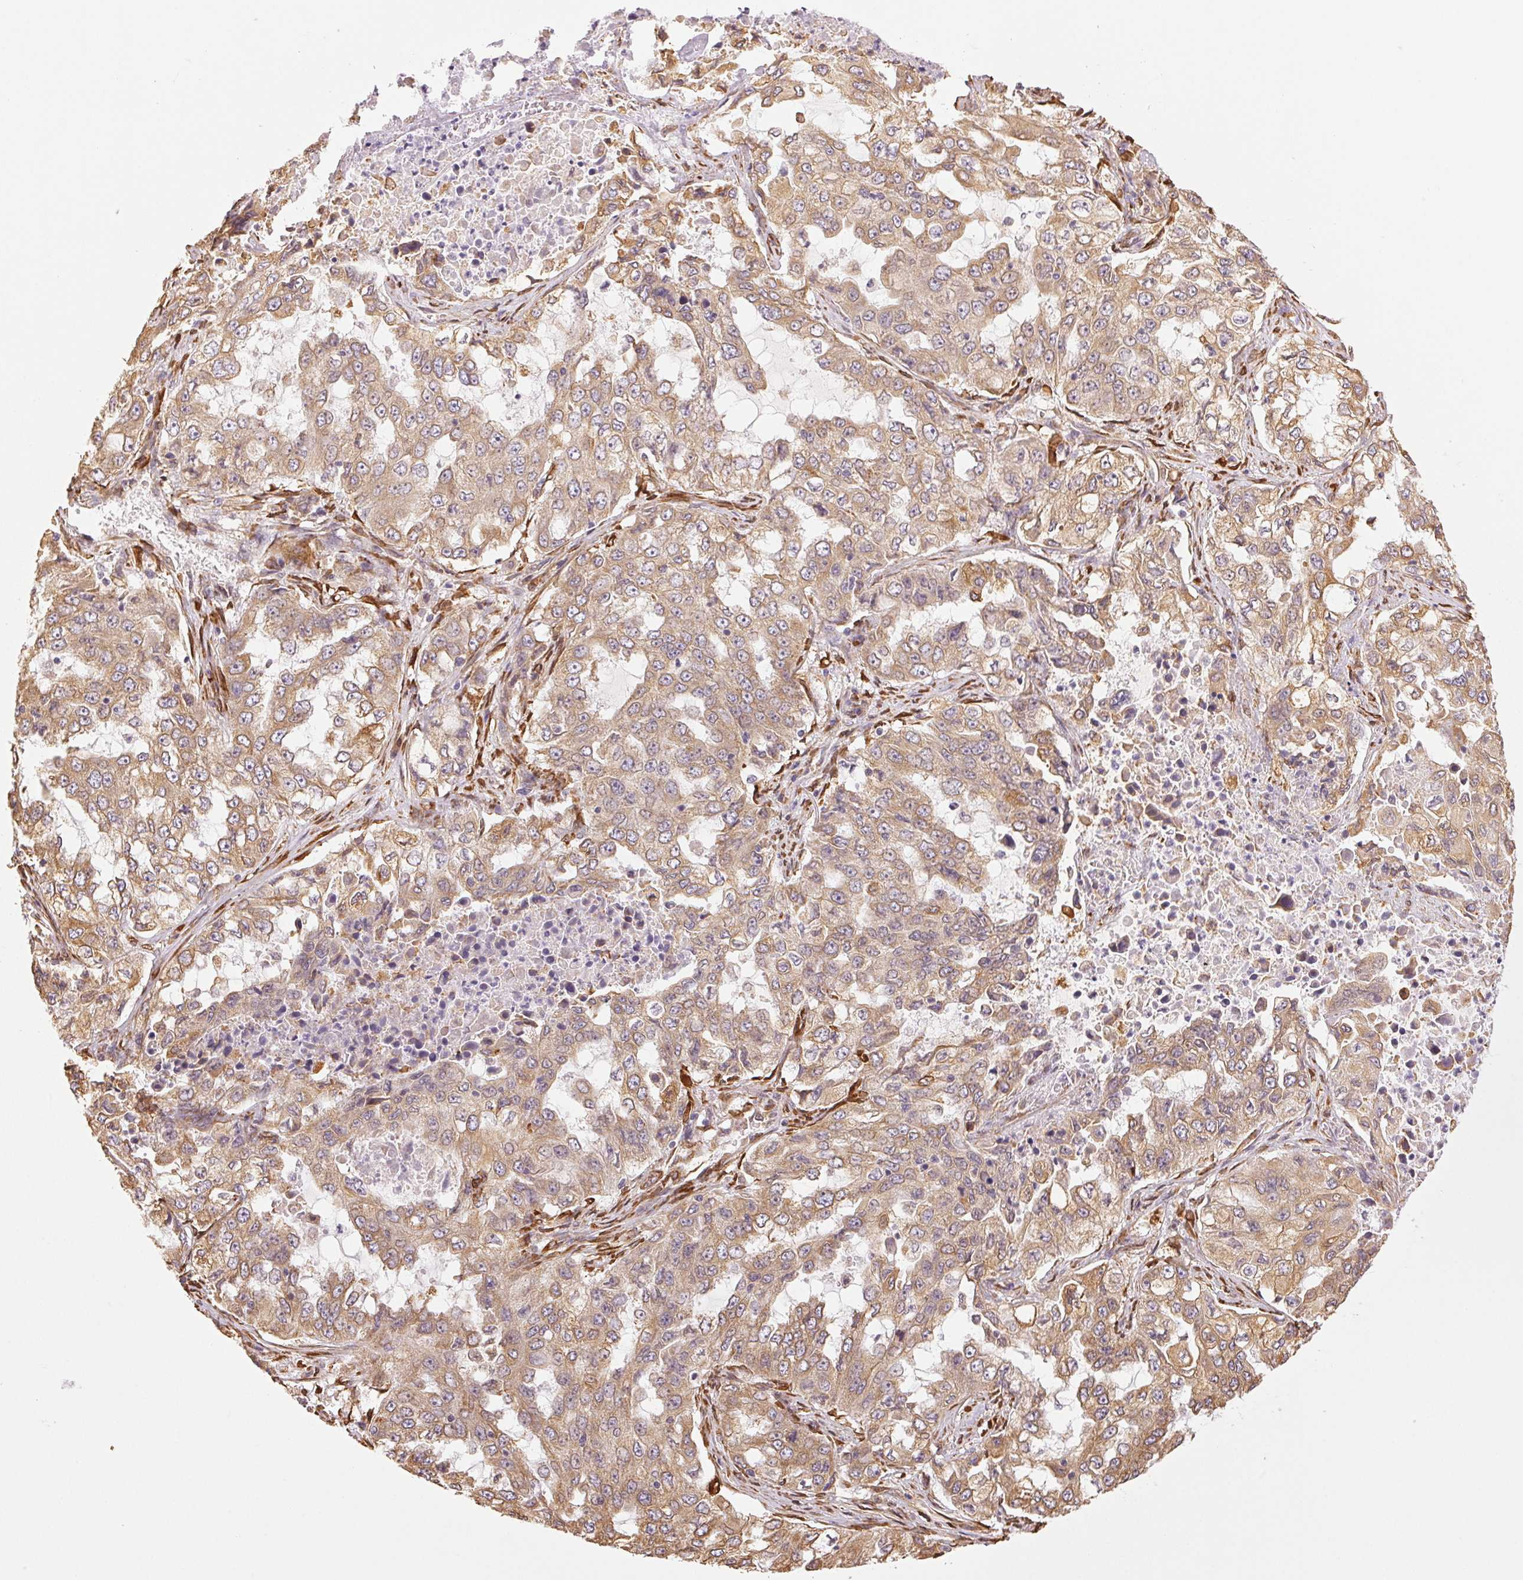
{"staining": {"intensity": "moderate", "quantity": ">75%", "location": "cytoplasmic/membranous"}, "tissue": "lung cancer", "cell_type": "Tumor cells", "image_type": "cancer", "snomed": [{"axis": "morphology", "description": "Adenocarcinoma, NOS"}, {"axis": "topography", "description": "Lung"}], "caption": "Protein expression analysis of lung cancer (adenocarcinoma) reveals moderate cytoplasmic/membranous positivity in about >75% of tumor cells. (DAB (3,3'-diaminobenzidine) IHC with brightfield microscopy, high magnification).", "gene": "RCN3", "patient": {"sex": "female", "age": 61}}